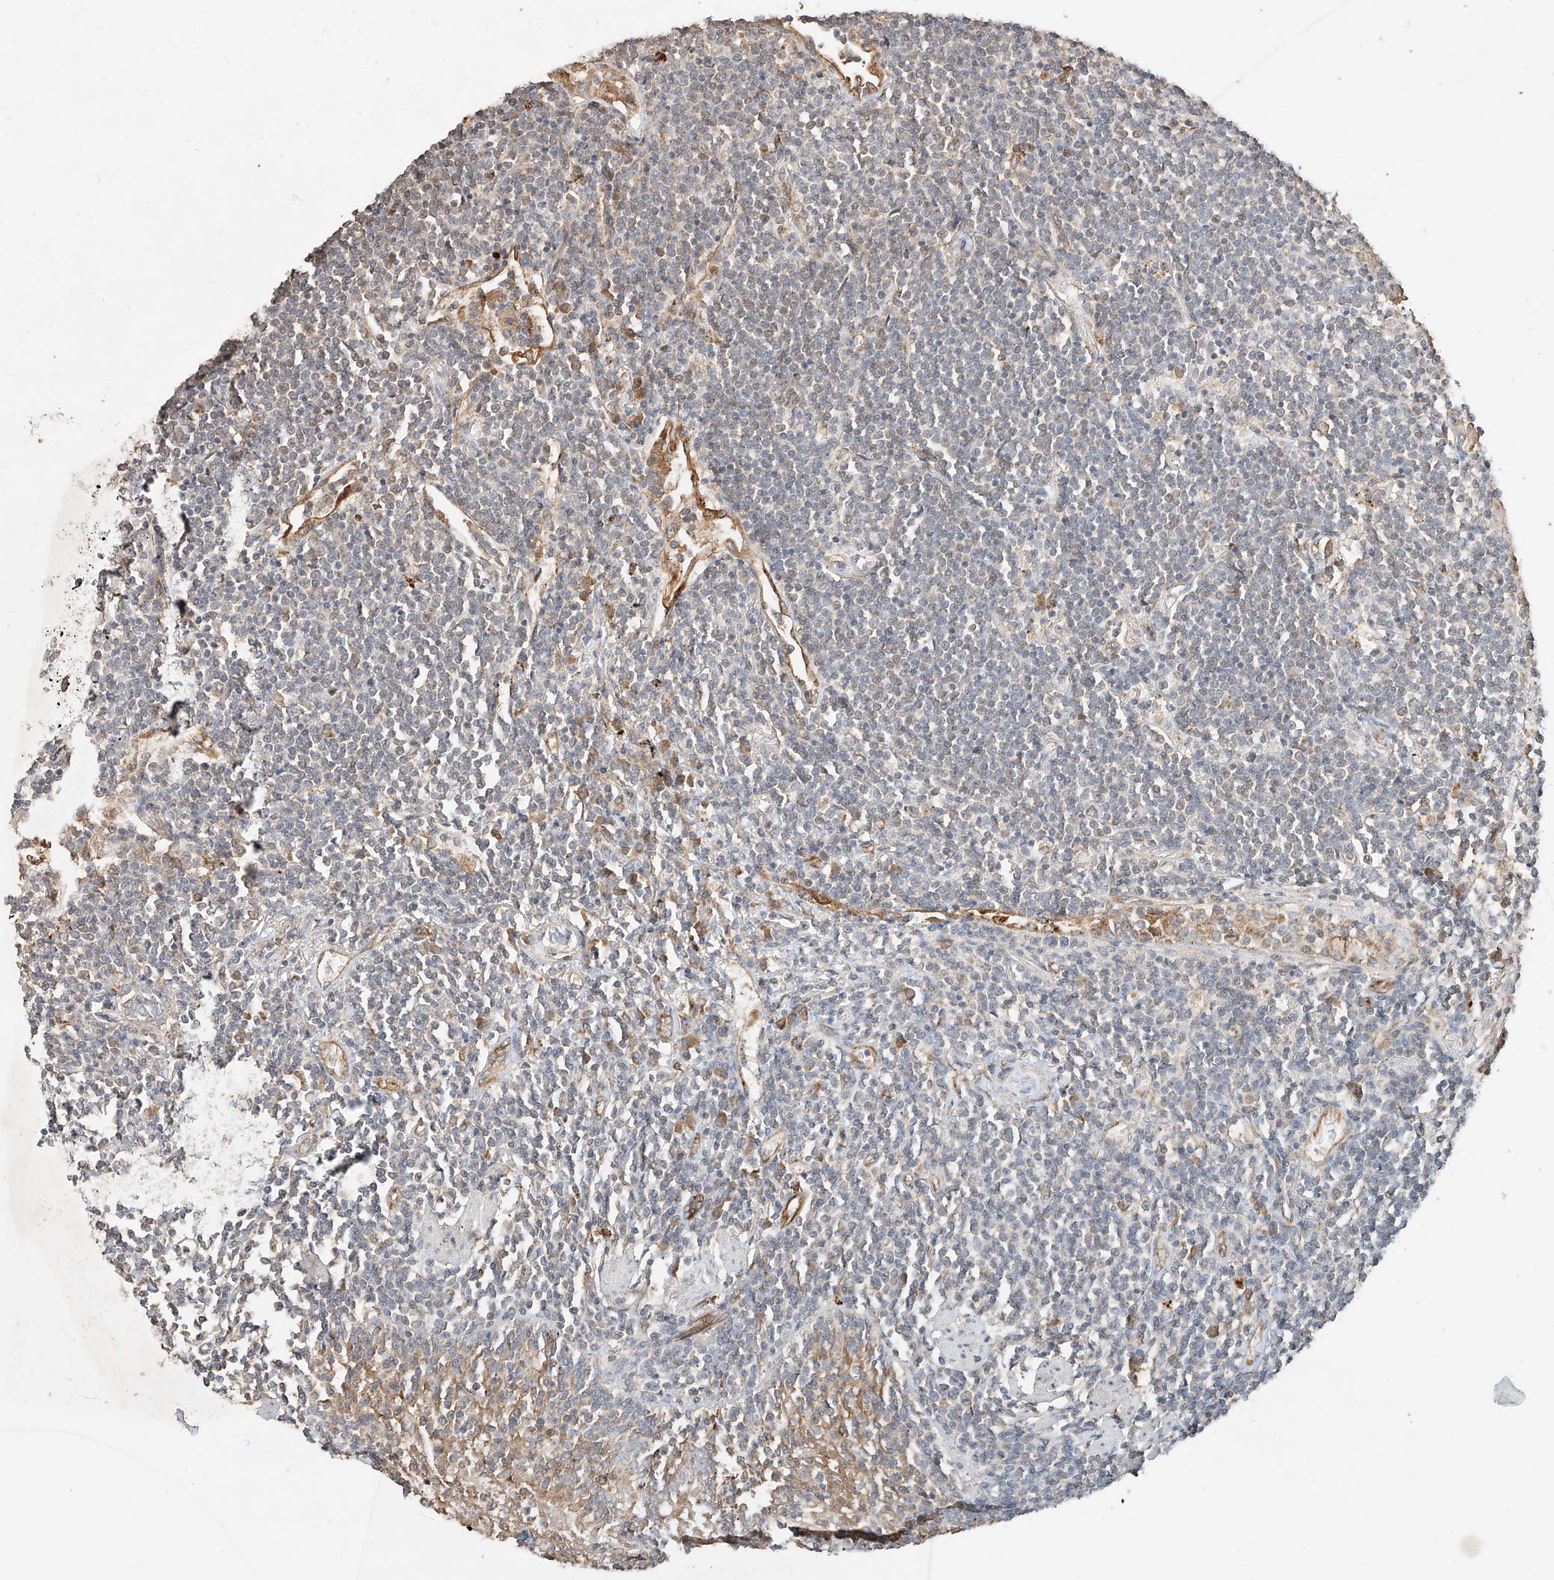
{"staining": {"intensity": "negative", "quantity": "none", "location": "none"}, "tissue": "lymphoma", "cell_type": "Tumor cells", "image_type": "cancer", "snomed": [{"axis": "morphology", "description": "Malignant lymphoma, non-Hodgkin's type, Low grade"}, {"axis": "topography", "description": "Lung"}], "caption": "Tumor cells show no significant expression in malignant lymphoma, non-Hodgkin's type (low-grade).", "gene": "SUSD6", "patient": {"sex": "female", "age": 71}}